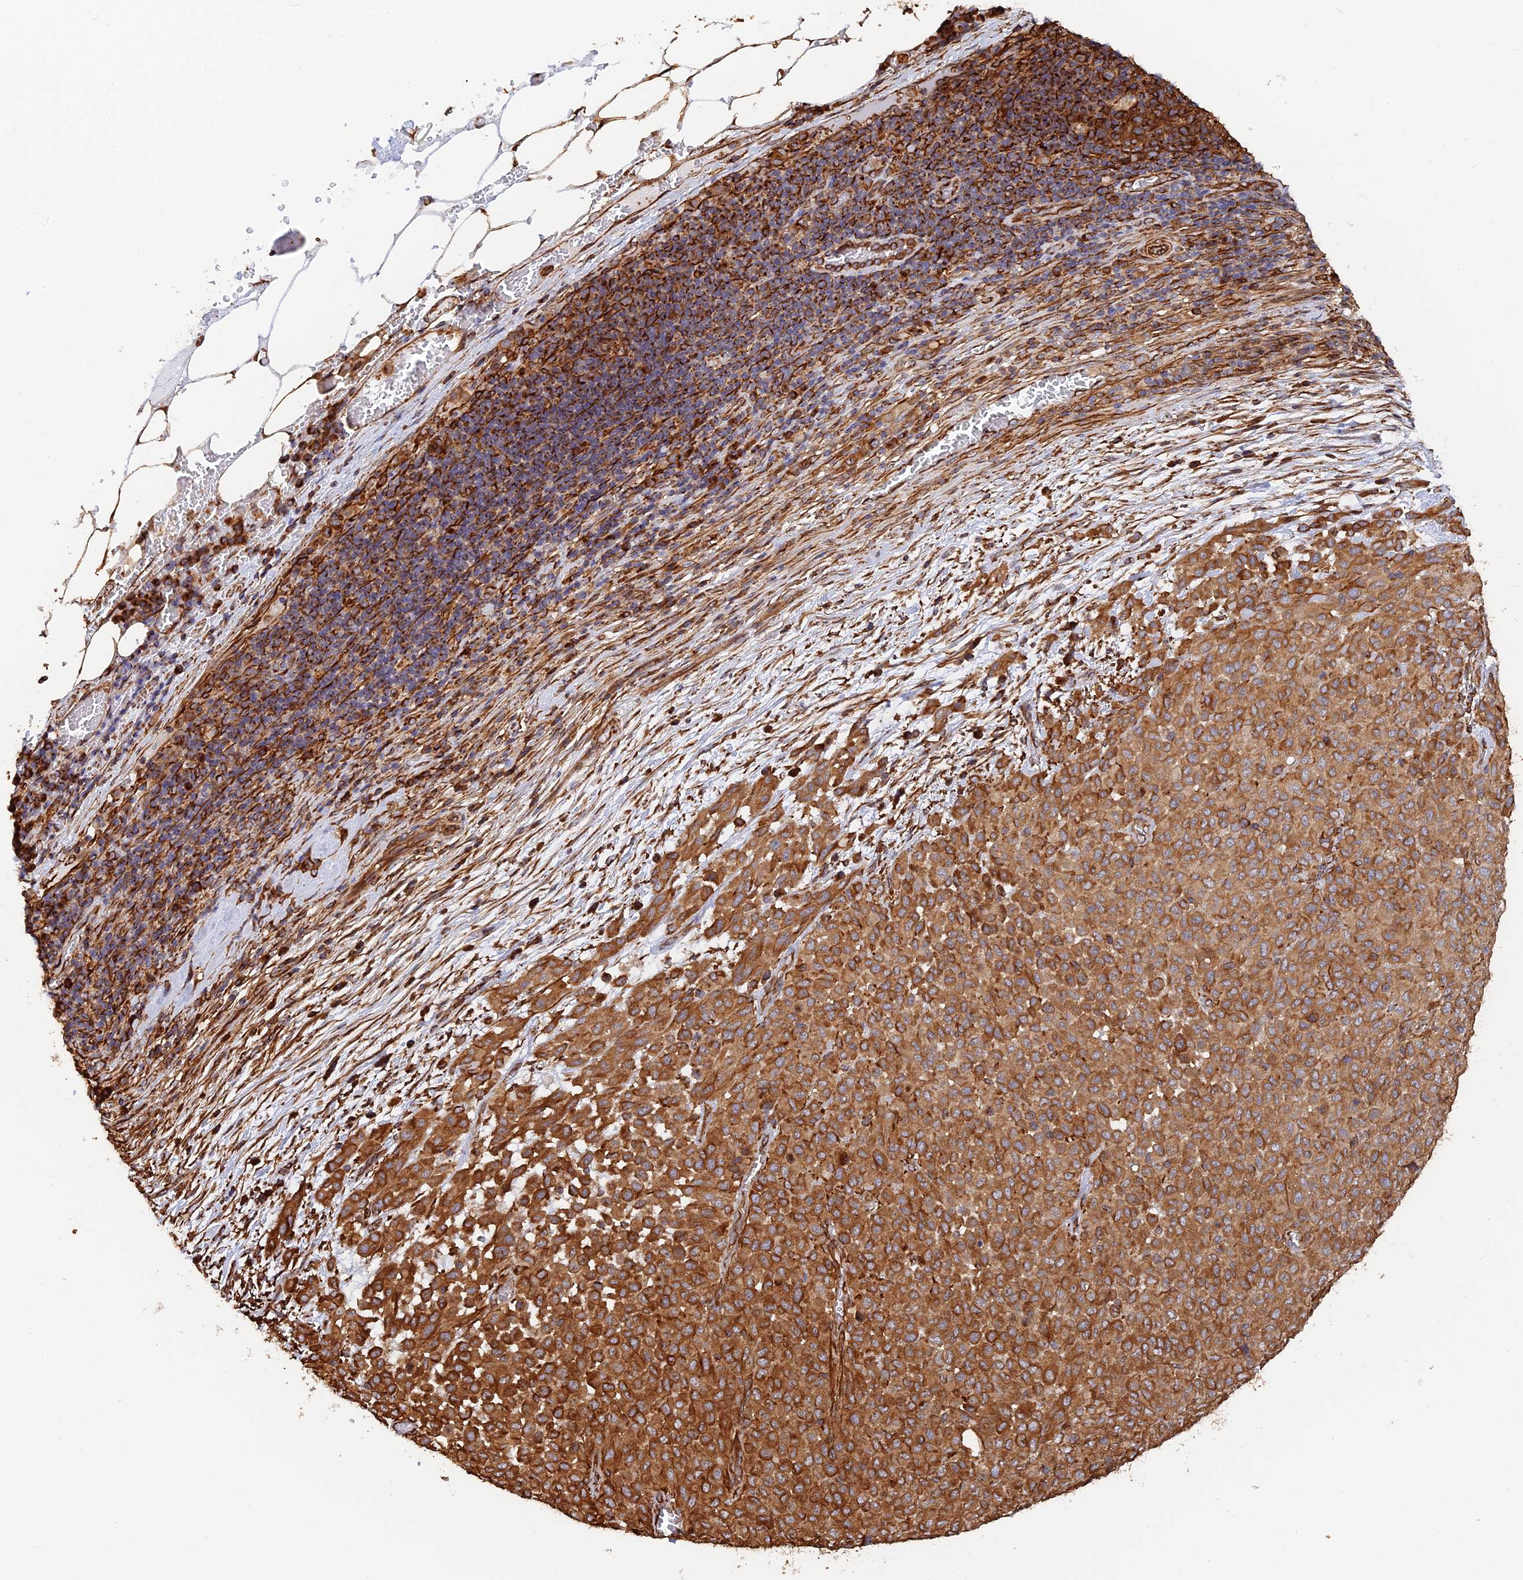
{"staining": {"intensity": "strong", "quantity": ">75%", "location": "cytoplasmic/membranous"}, "tissue": "melanoma", "cell_type": "Tumor cells", "image_type": "cancer", "snomed": [{"axis": "morphology", "description": "Malignant melanoma, Metastatic site"}, {"axis": "topography", "description": "Skin"}], "caption": "Brown immunohistochemical staining in human malignant melanoma (metastatic site) demonstrates strong cytoplasmic/membranous staining in about >75% of tumor cells.", "gene": "WBP11", "patient": {"sex": "female", "age": 81}}